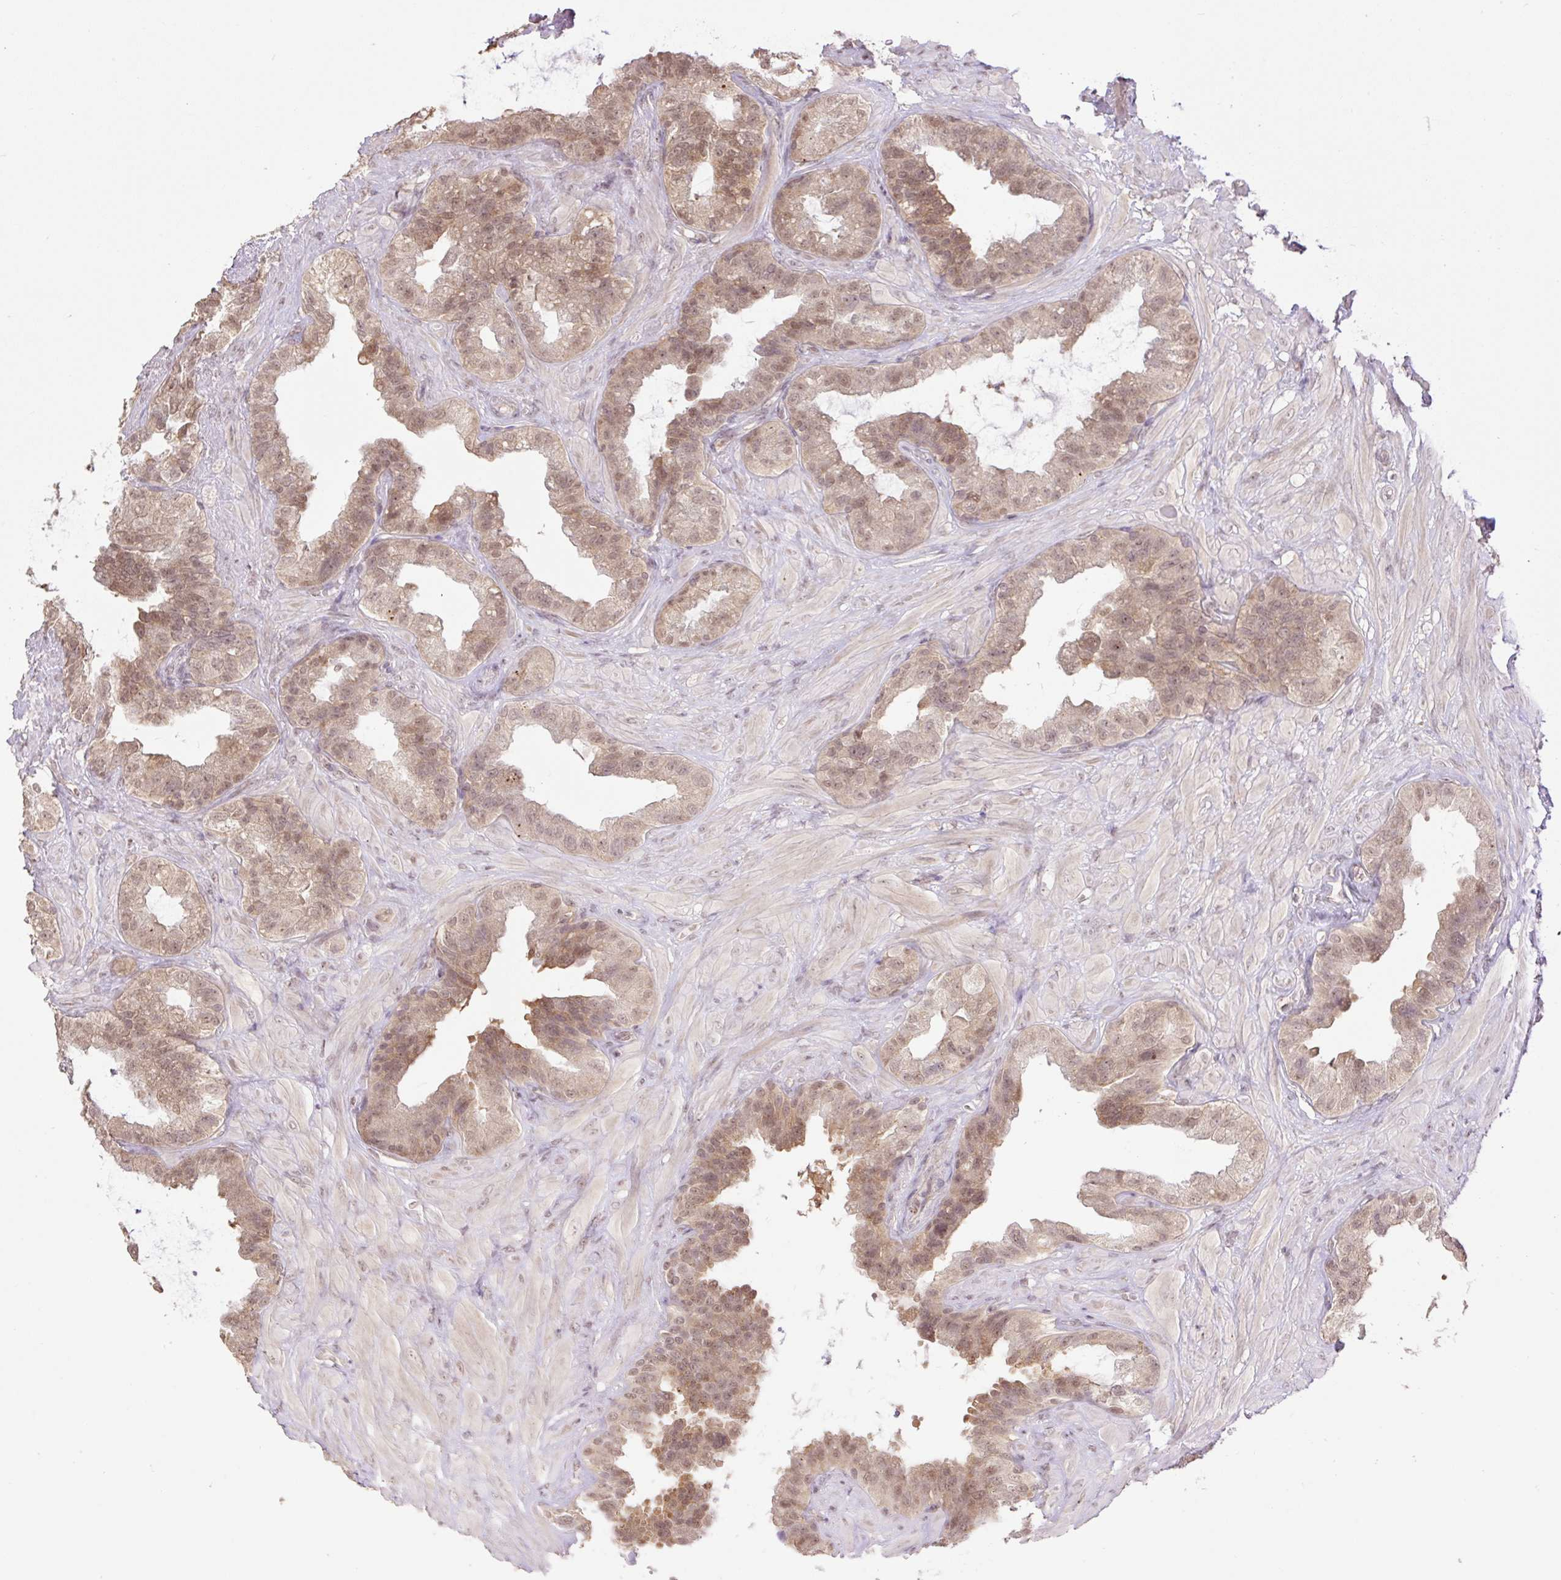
{"staining": {"intensity": "moderate", "quantity": ">75%", "location": "cytoplasmic/membranous,nuclear"}, "tissue": "seminal vesicle", "cell_type": "Glandular cells", "image_type": "normal", "snomed": [{"axis": "morphology", "description": "Normal tissue, NOS"}, {"axis": "topography", "description": "Seminal veicle"}, {"axis": "topography", "description": "Peripheral nerve tissue"}], "caption": "This is an image of IHC staining of benign seminal vesicle, which shows moderate positivity in the cytoplasmic/membranous,nuclear of glandular cells.", "gene": "VPS25", "patient": {"sex": "male", "age": 76}}